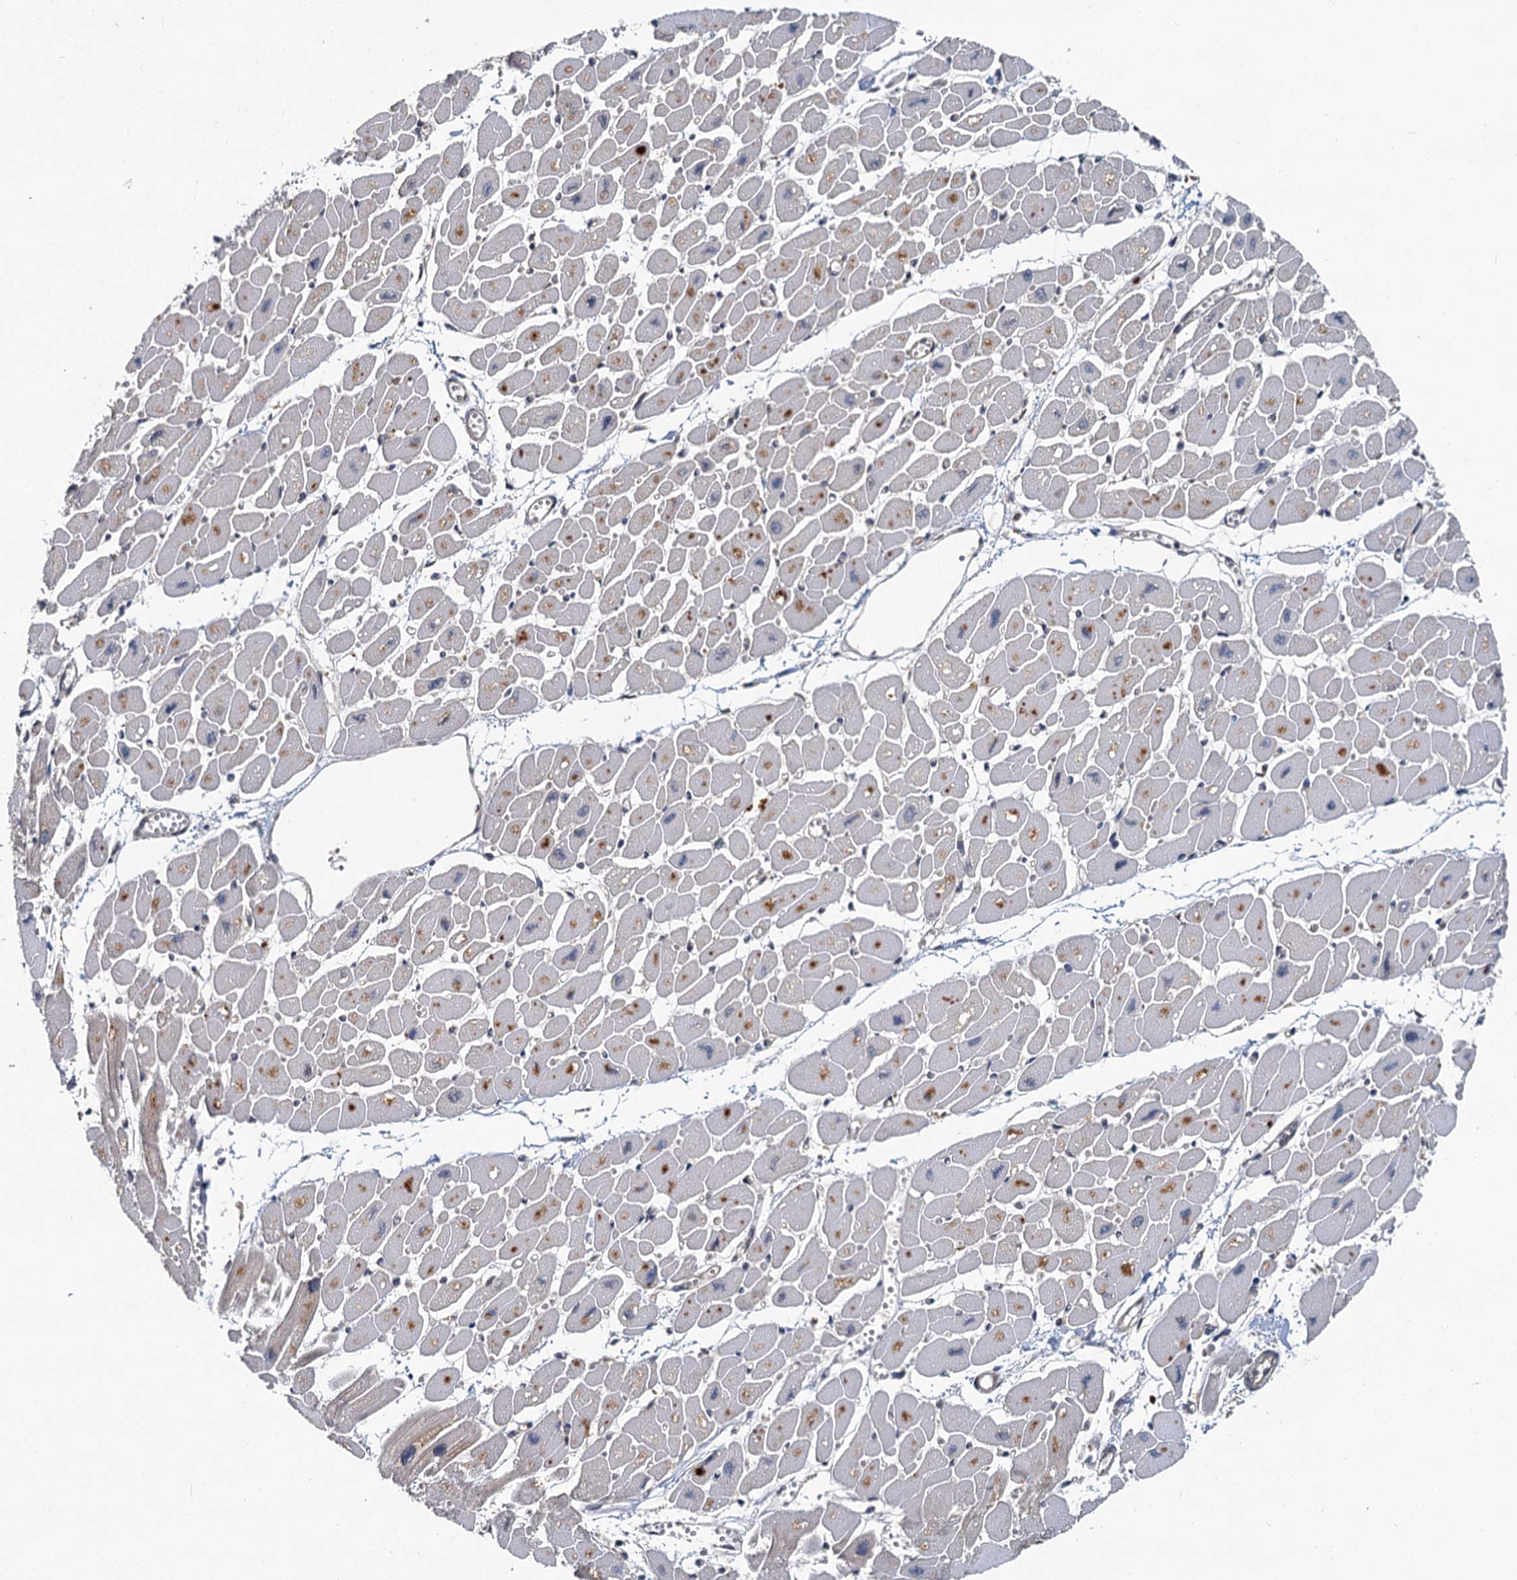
{"staining": {"intensity": "moderate", "quantity": "<25%", "location": "cytoplasmic/membranous"}, "tissue": "heart muscle", "cell_type": "Cardiomyocytes", "image_type": "normal", "snomed": [{"axis": "morphology", "description": "Normal tissue, NOS"}, {"axis": "topography", "description": "Heart"}], "caption": "Immunohistochemistry (IHC) (DAB) staining of benign heart muscle reveals moderate cytoplasmic/membranous protein positivity in about <25% of cardiomyocytes. Ihc stains the protein in brown and the nuclei are stained blue.", "gene": "ZNF324", "patient": {"sex": "female", "age": 54}}